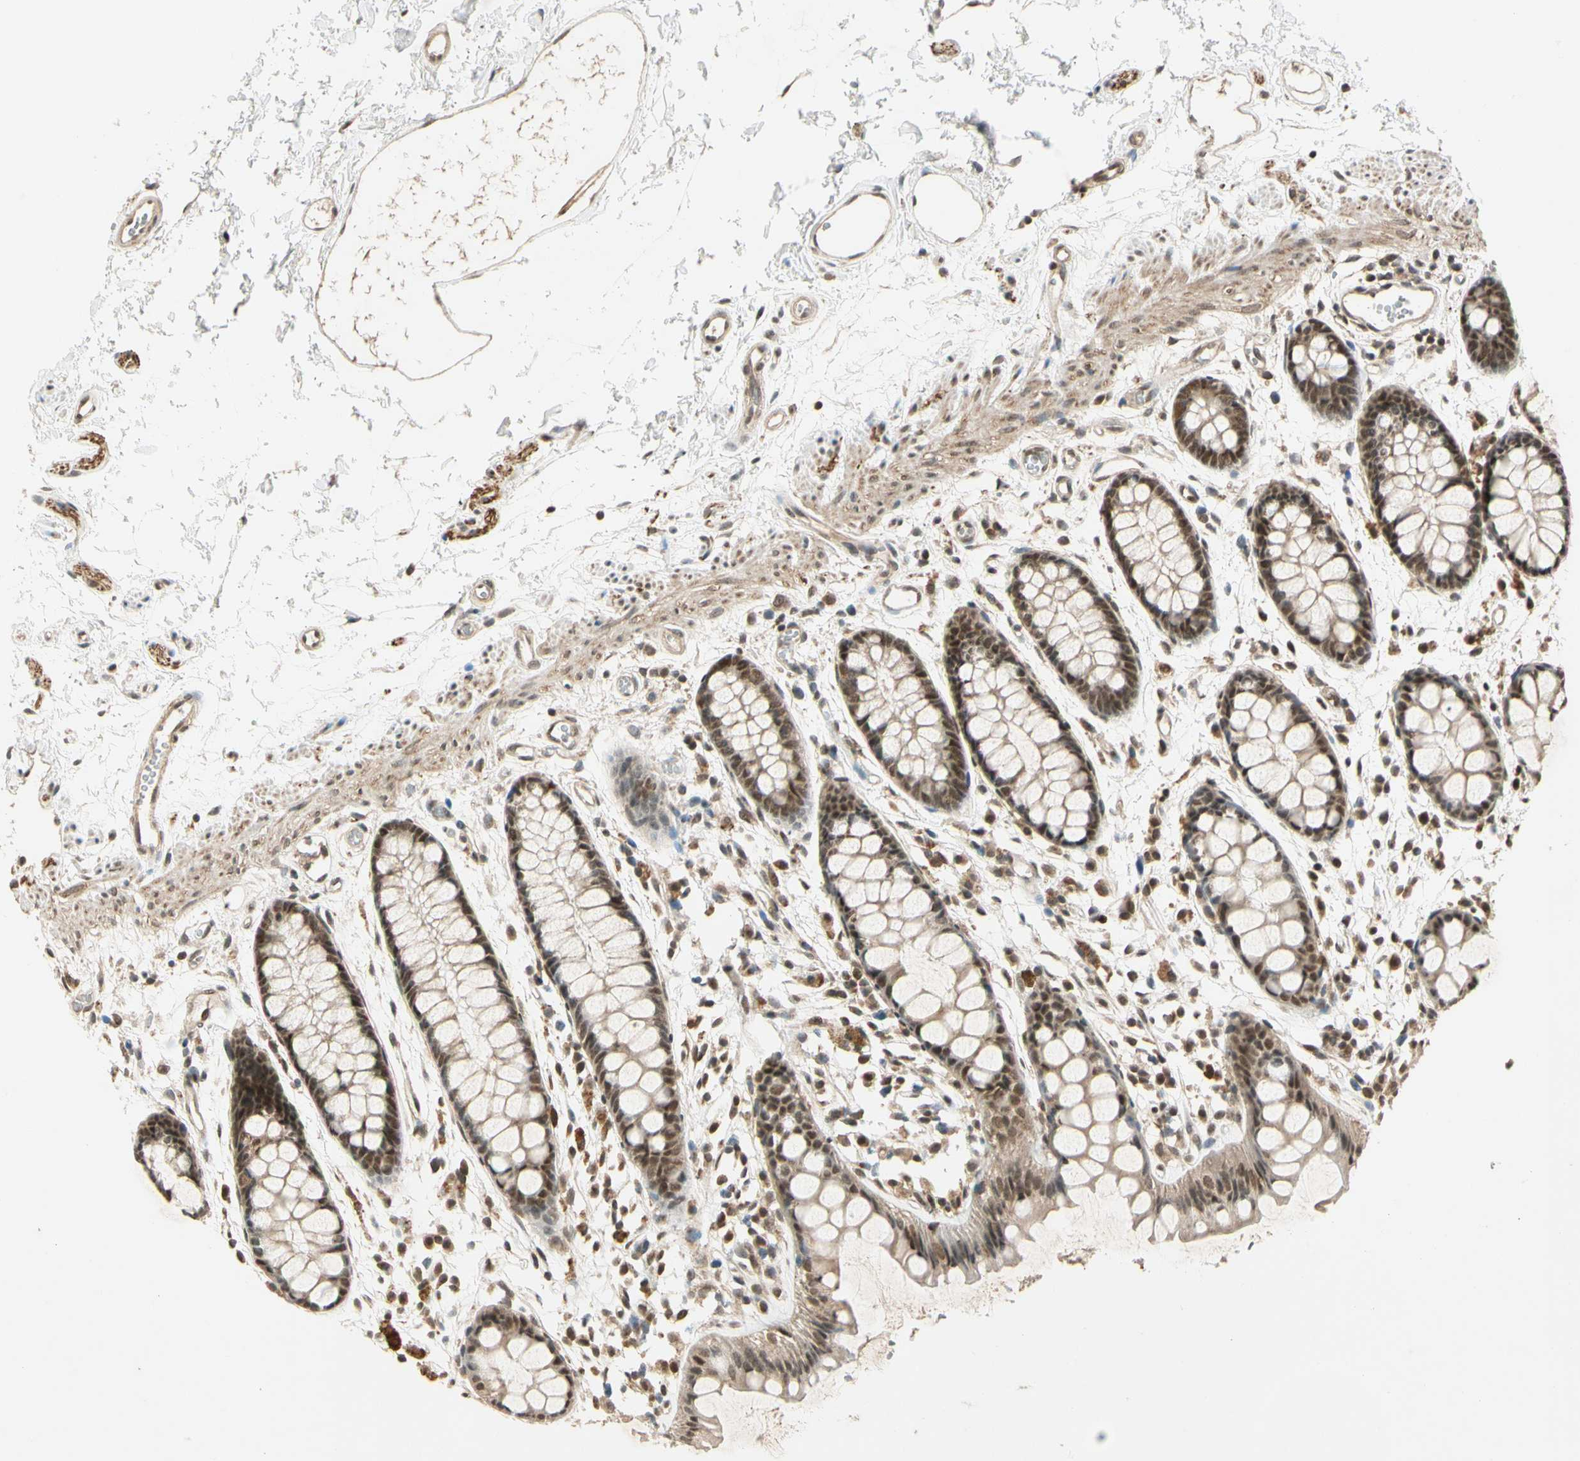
{"staining": {"intensity": "moderate", "quantity": ">75%", "location": "cytoplasmic/membranous,nuclear"}, "tissue": "rectum", "cell_type": "Glandular cells", "image_type": "normal", "snomed": [{"axis": "morphology", "description": "Normal tissue, NOS"}, {"axis": "topography", "description": "Rectum"}], "caption": "Immunohistochemistry (IHC) image of normal human rectum stained for a protein (brown), which shows medium levels of moderate cytoplasmic/membranous,nuclear expression in approximately >75% of glandular cells.", "gene": "ZSCAN12", "patient": {"sex": "female", "age": 66}}